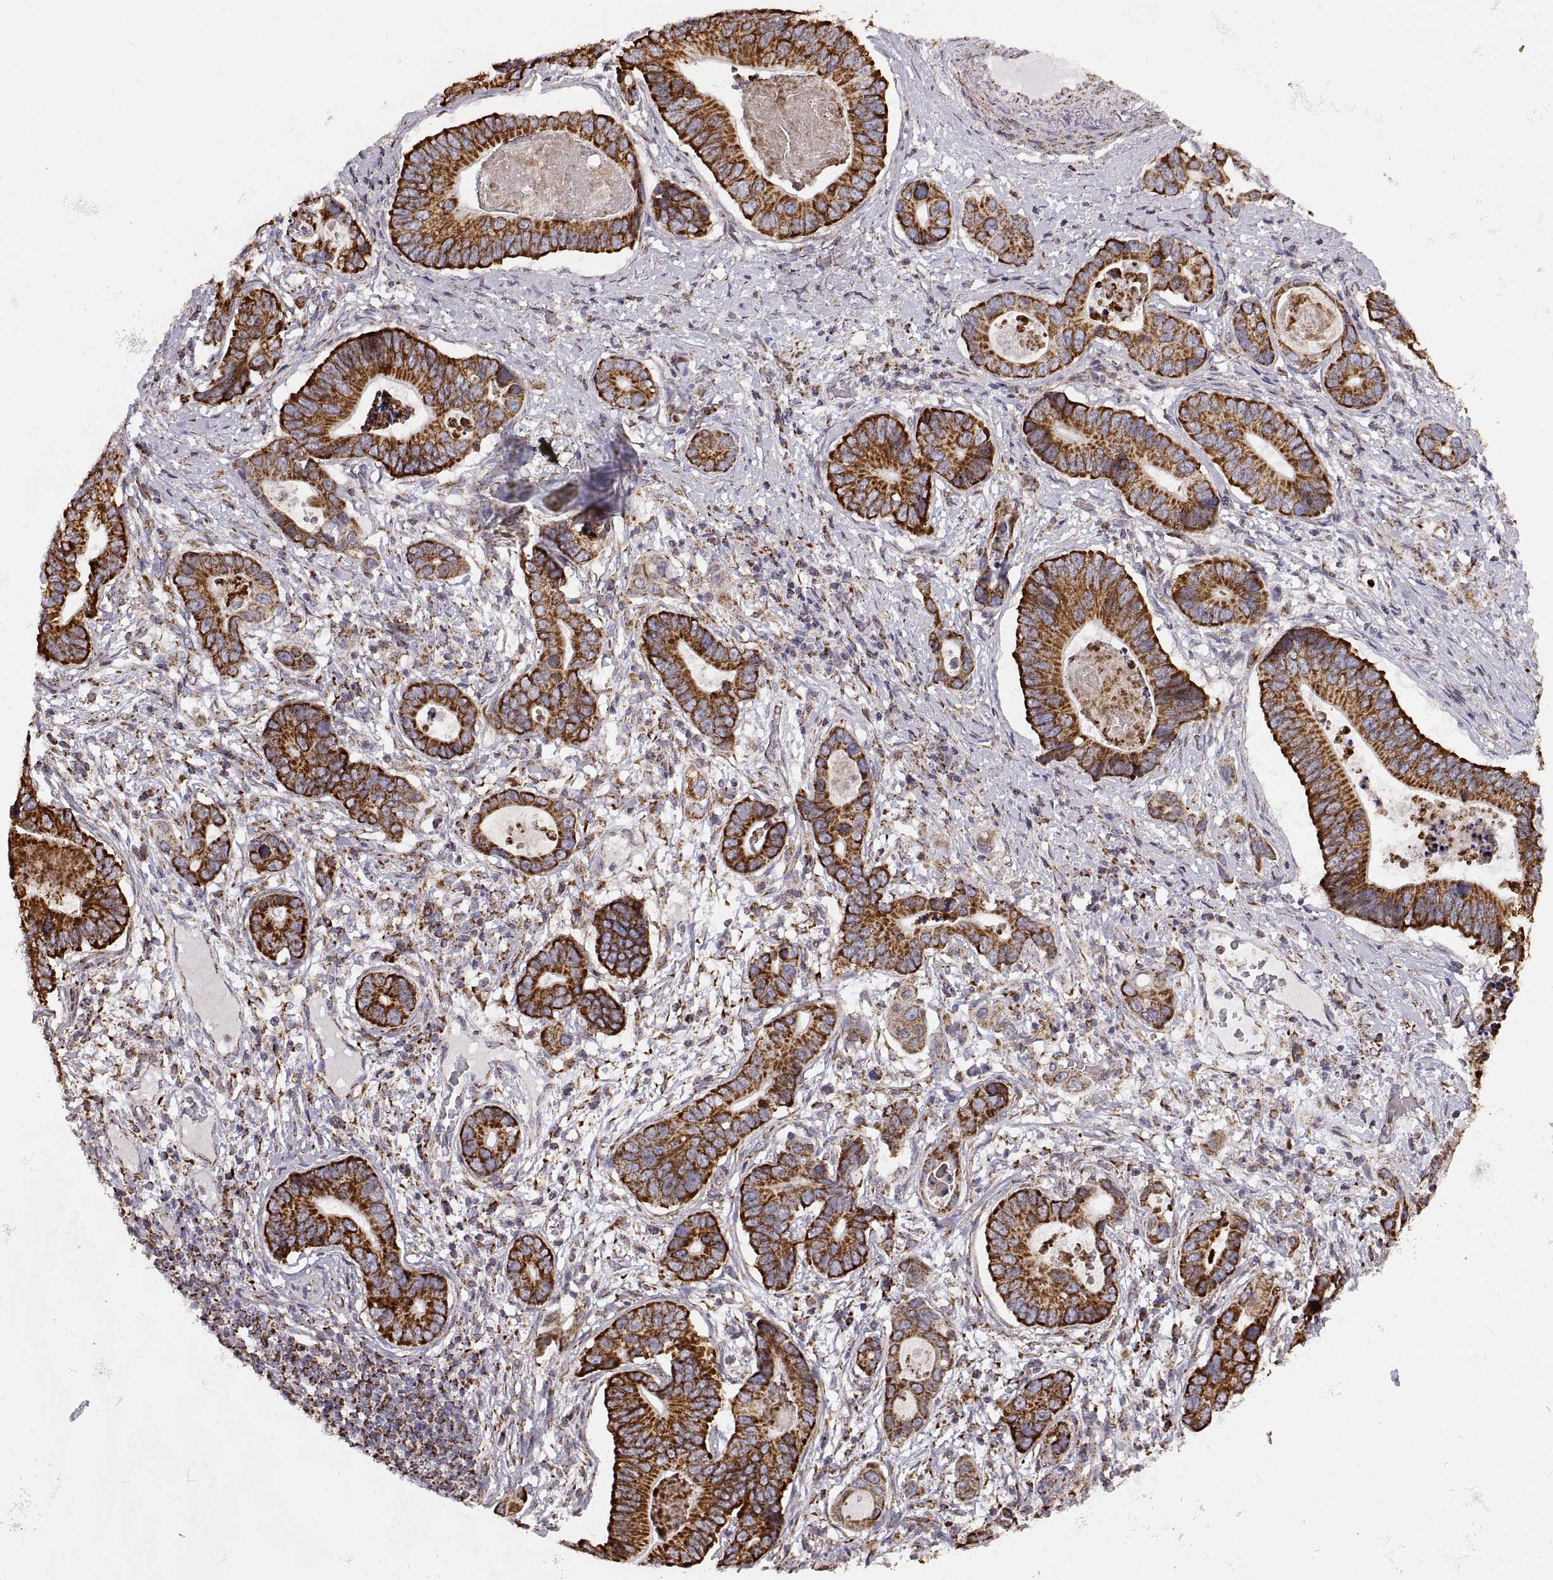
{"staining": {"intensity": "strong", "quantity": ">75%", "location": "cytoplasmic/membranous"}, "tissue": "stomach cancer", "cell_type": "Tumor cells", "image_type": "cancer", "snomed": [{"axis": "morphology", "description": "Adenocarcinoma, NOS"}, {"axis": "topography", "description": "Stomach"}], "caption": "The micrograph displays immunohistochemical staining of stomach cancer (adenocarcinoma). There is strong cytoplasmic/membranous expression is appreciated in approximately >75% of tumor cells. The protein is shown in brown color, while the nuclei are stained blue.", "gene": "ARSD", "patient": {"sex": "male", "age": 84}}